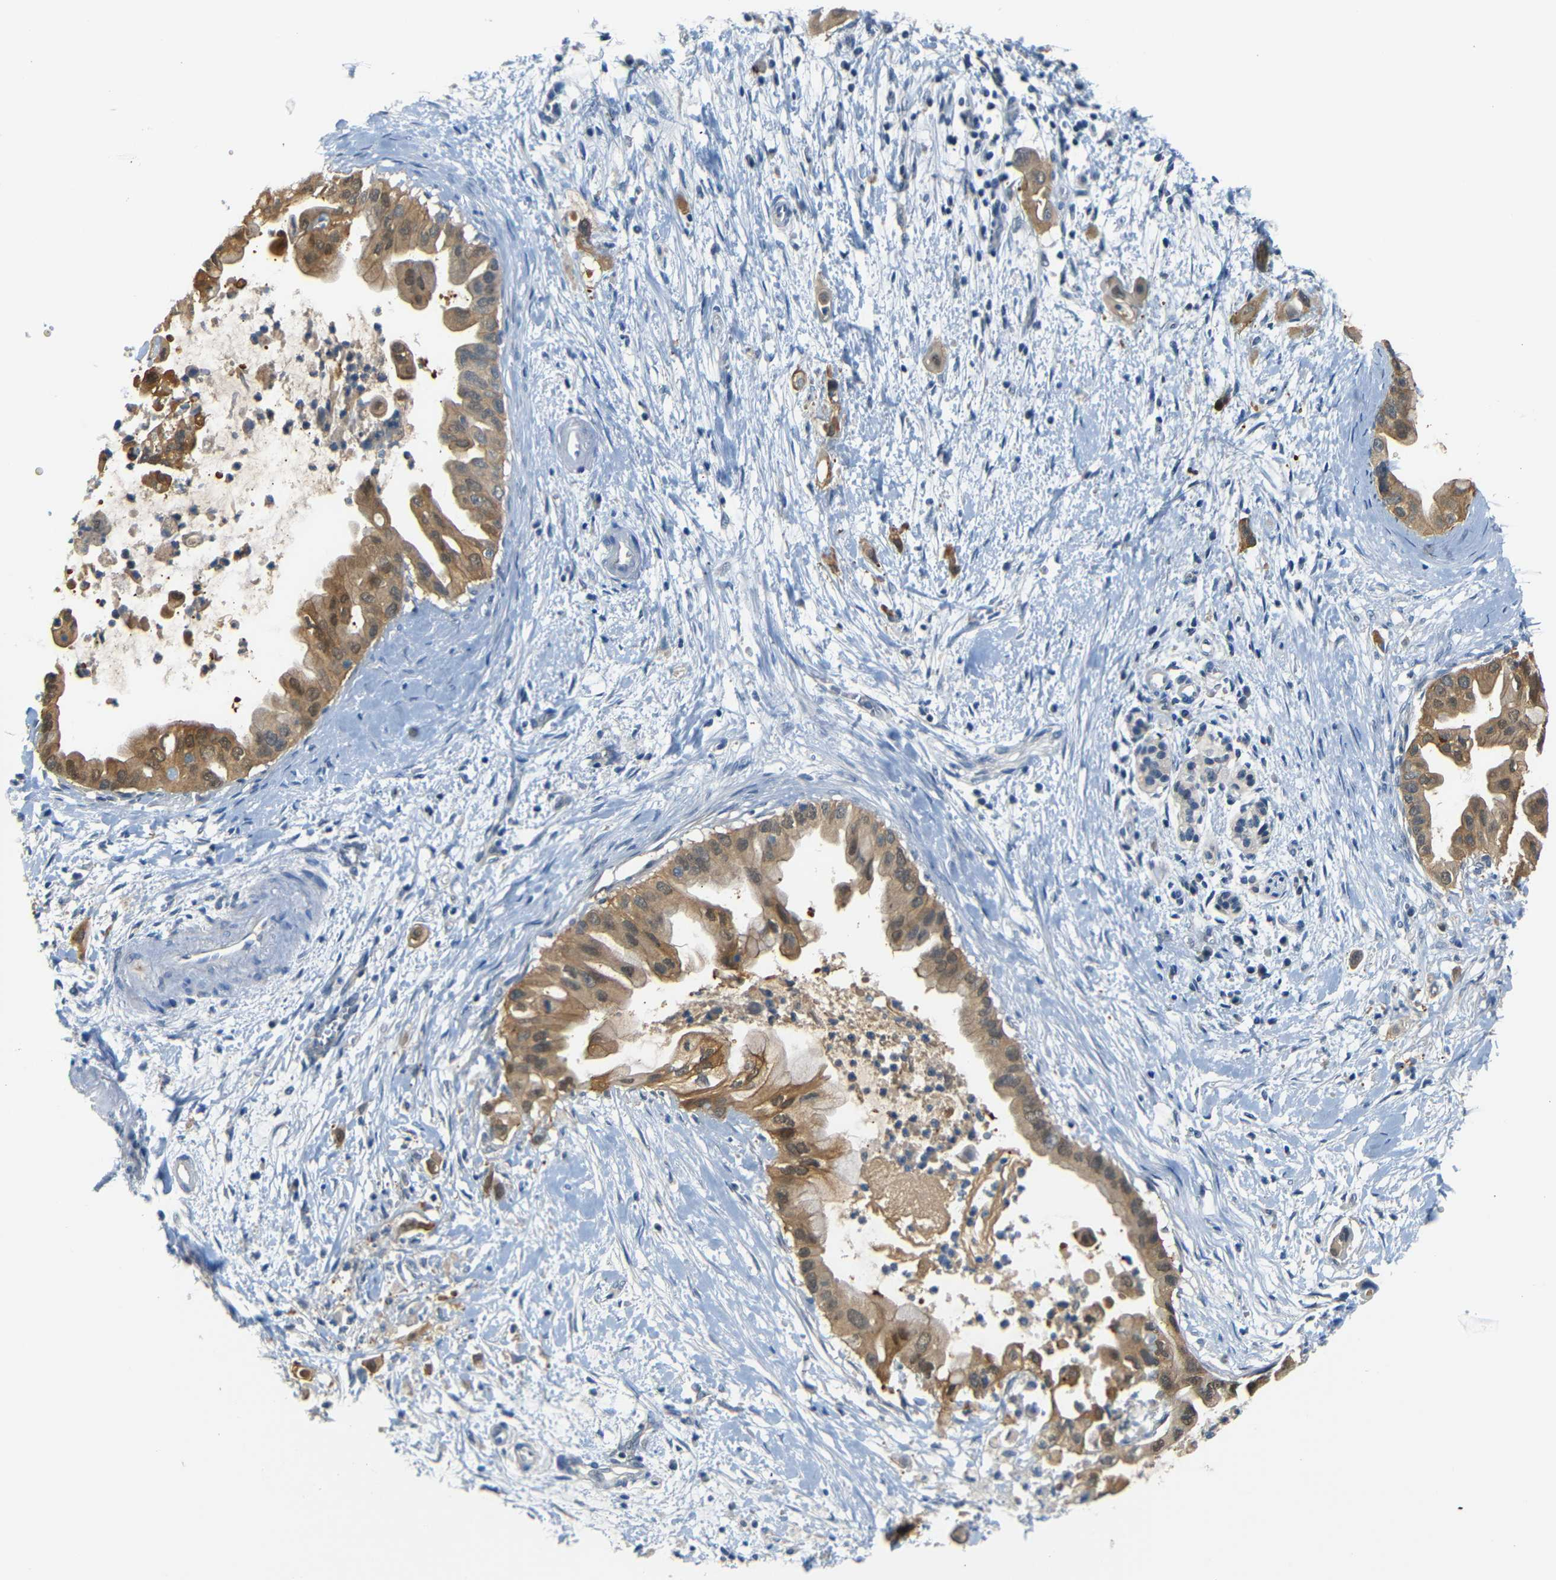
{"staining": {"intensity": "moderate", "quantity": ">75%", "location": "cytoplasmic/membranous"}, "tissue": "pancreatic cancer", "cell_type": "Tumor cells", "image_type": "cancer", "snomed": [{"axis": "morphology", "description": "Adenocarcinoma, NOS"}, {"axis": "topography", "description": "Pancreas"}], "caption": "Pancreatic adenocarcinoma stained for a protein displays moderate cytoplasmic/membranous positivity in tumor cells.", "gene": "SFN", "patient": {"sex": "male", "age": 55}}